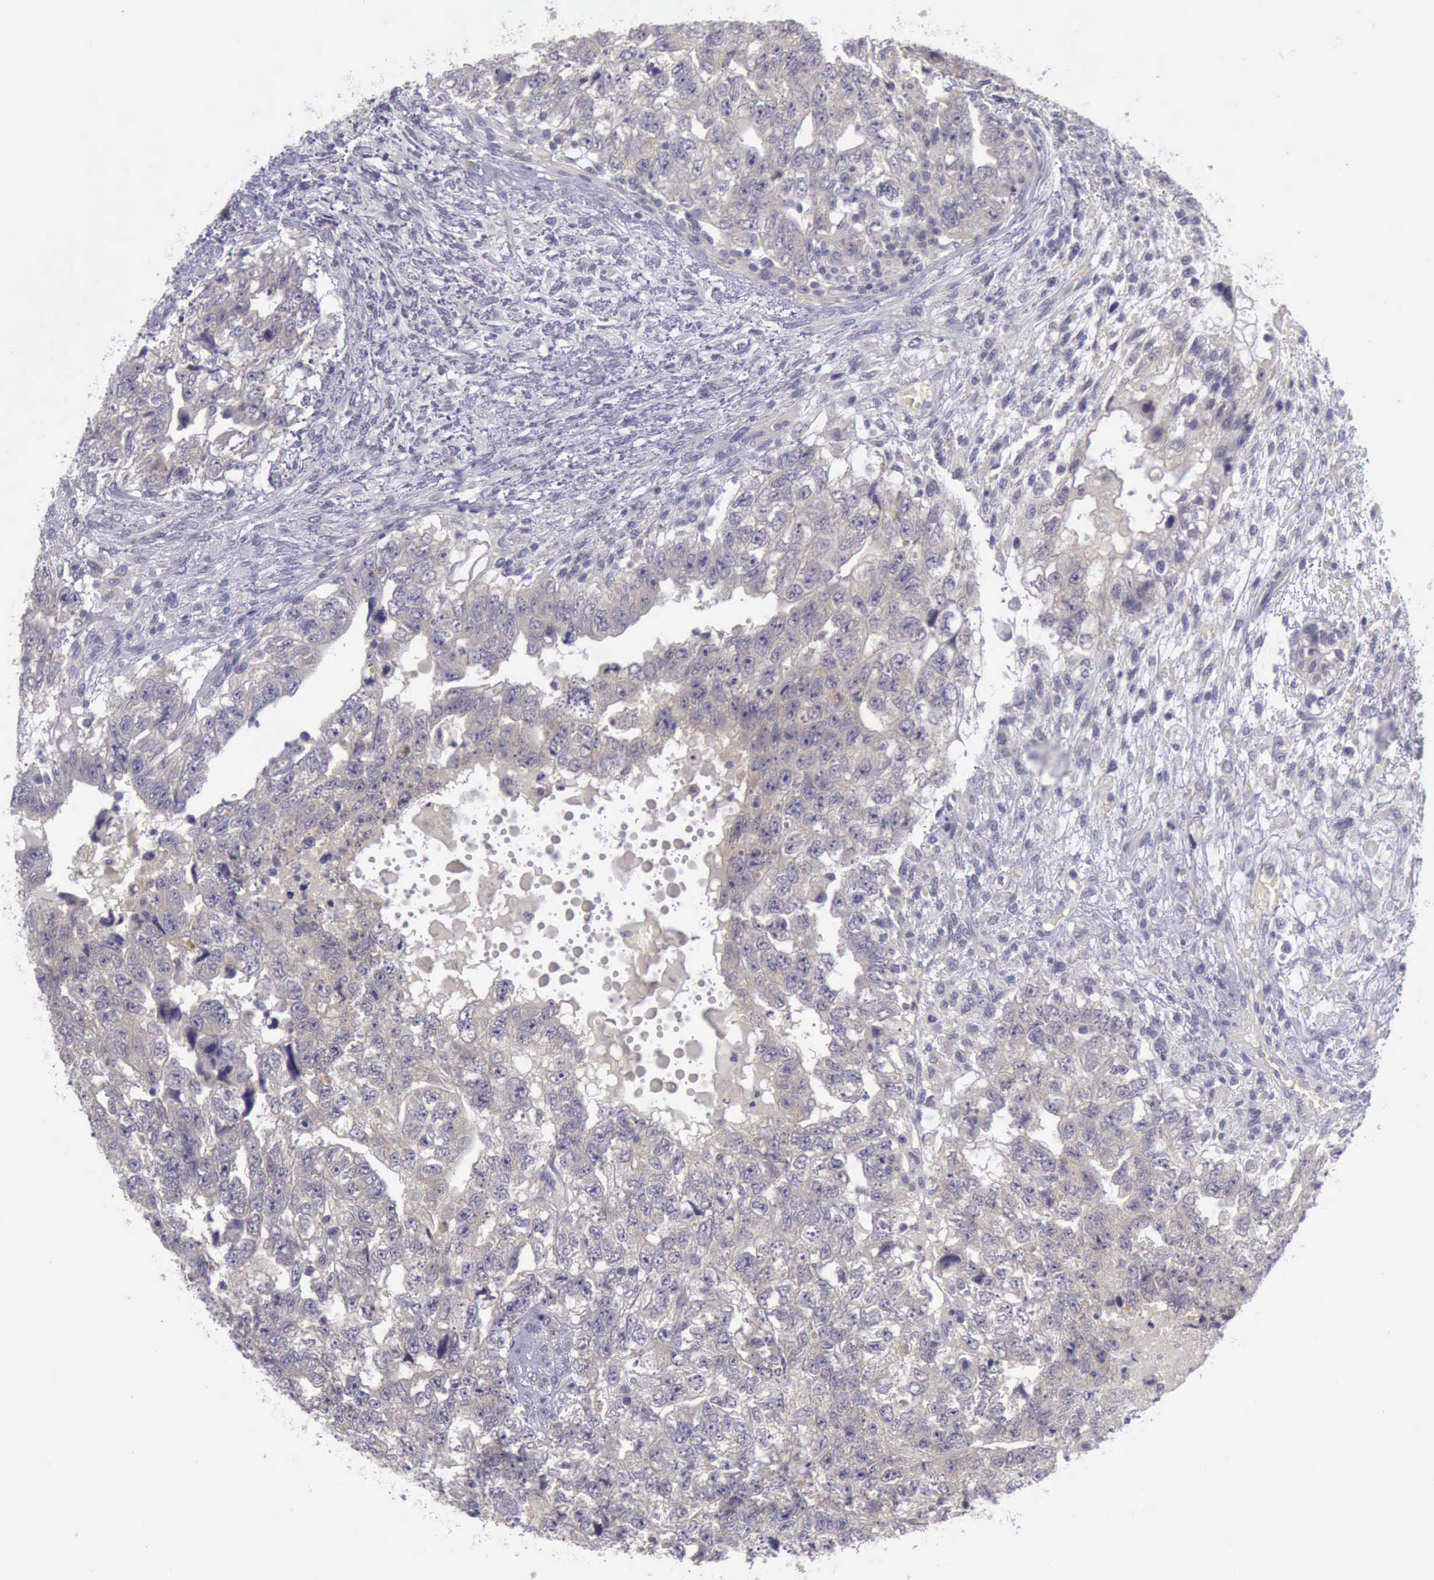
{"staining": {"intensity": "negative", "quantity": "none", "location": "none"}, "tissue": "testis cancer", "cell_type": "Tumor cells", "image_type": "cancer", "snomed": [{"axis": "morphology", "description": "Carcinoma, Embryonal, NOS"}, {"axis": "topography", "description": "Testis"}], "caption": "The photomicrograph reveals no staining of tumor cells in testis cancer (embryonal carcinoma).", "gene": "ARNT2", "patient": {"sex": "male", "age": 36}}